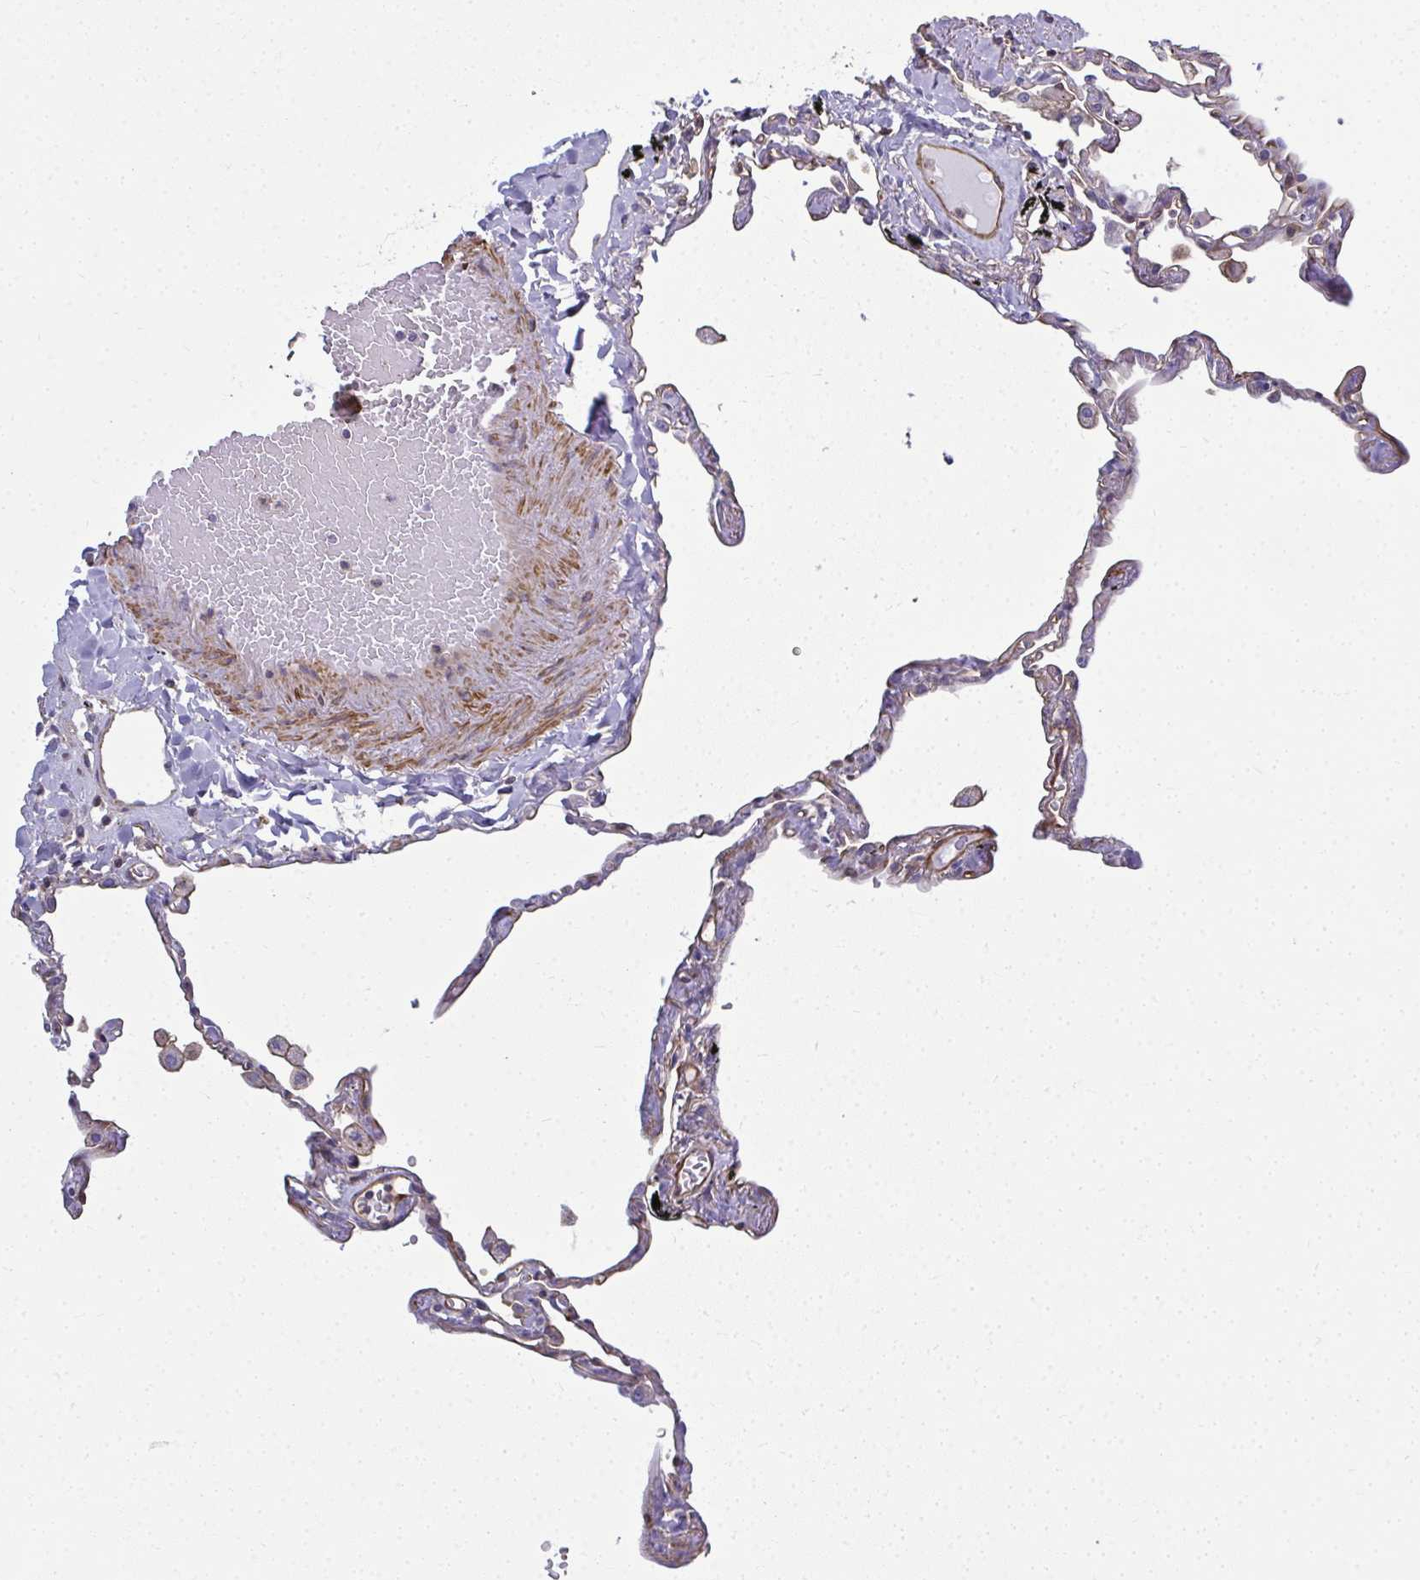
{"staining": {"intensity": "weak", "quantity": "25%-75%", "location": "cytoplasmic/membranous"}, "tissue": "lung", "cell_type": "Alveolar cells", "image_type": "normal", "snomed": [{"axis": "morphology", "description": "Normal tissue, NOS"}, {"axis": "topography", "description": "Lung"}], "caption": "Protein staining of normal lung exhibits weak cytoplasmic/membranous positivity in approximately 25%-75% of alveolar cells. Immunohistochemistry (ihc) stains the protein of interest in brown and the nuclei are stained blue.", "gene": "MYL1", "patient": {"sex": "female", "age": 67}}